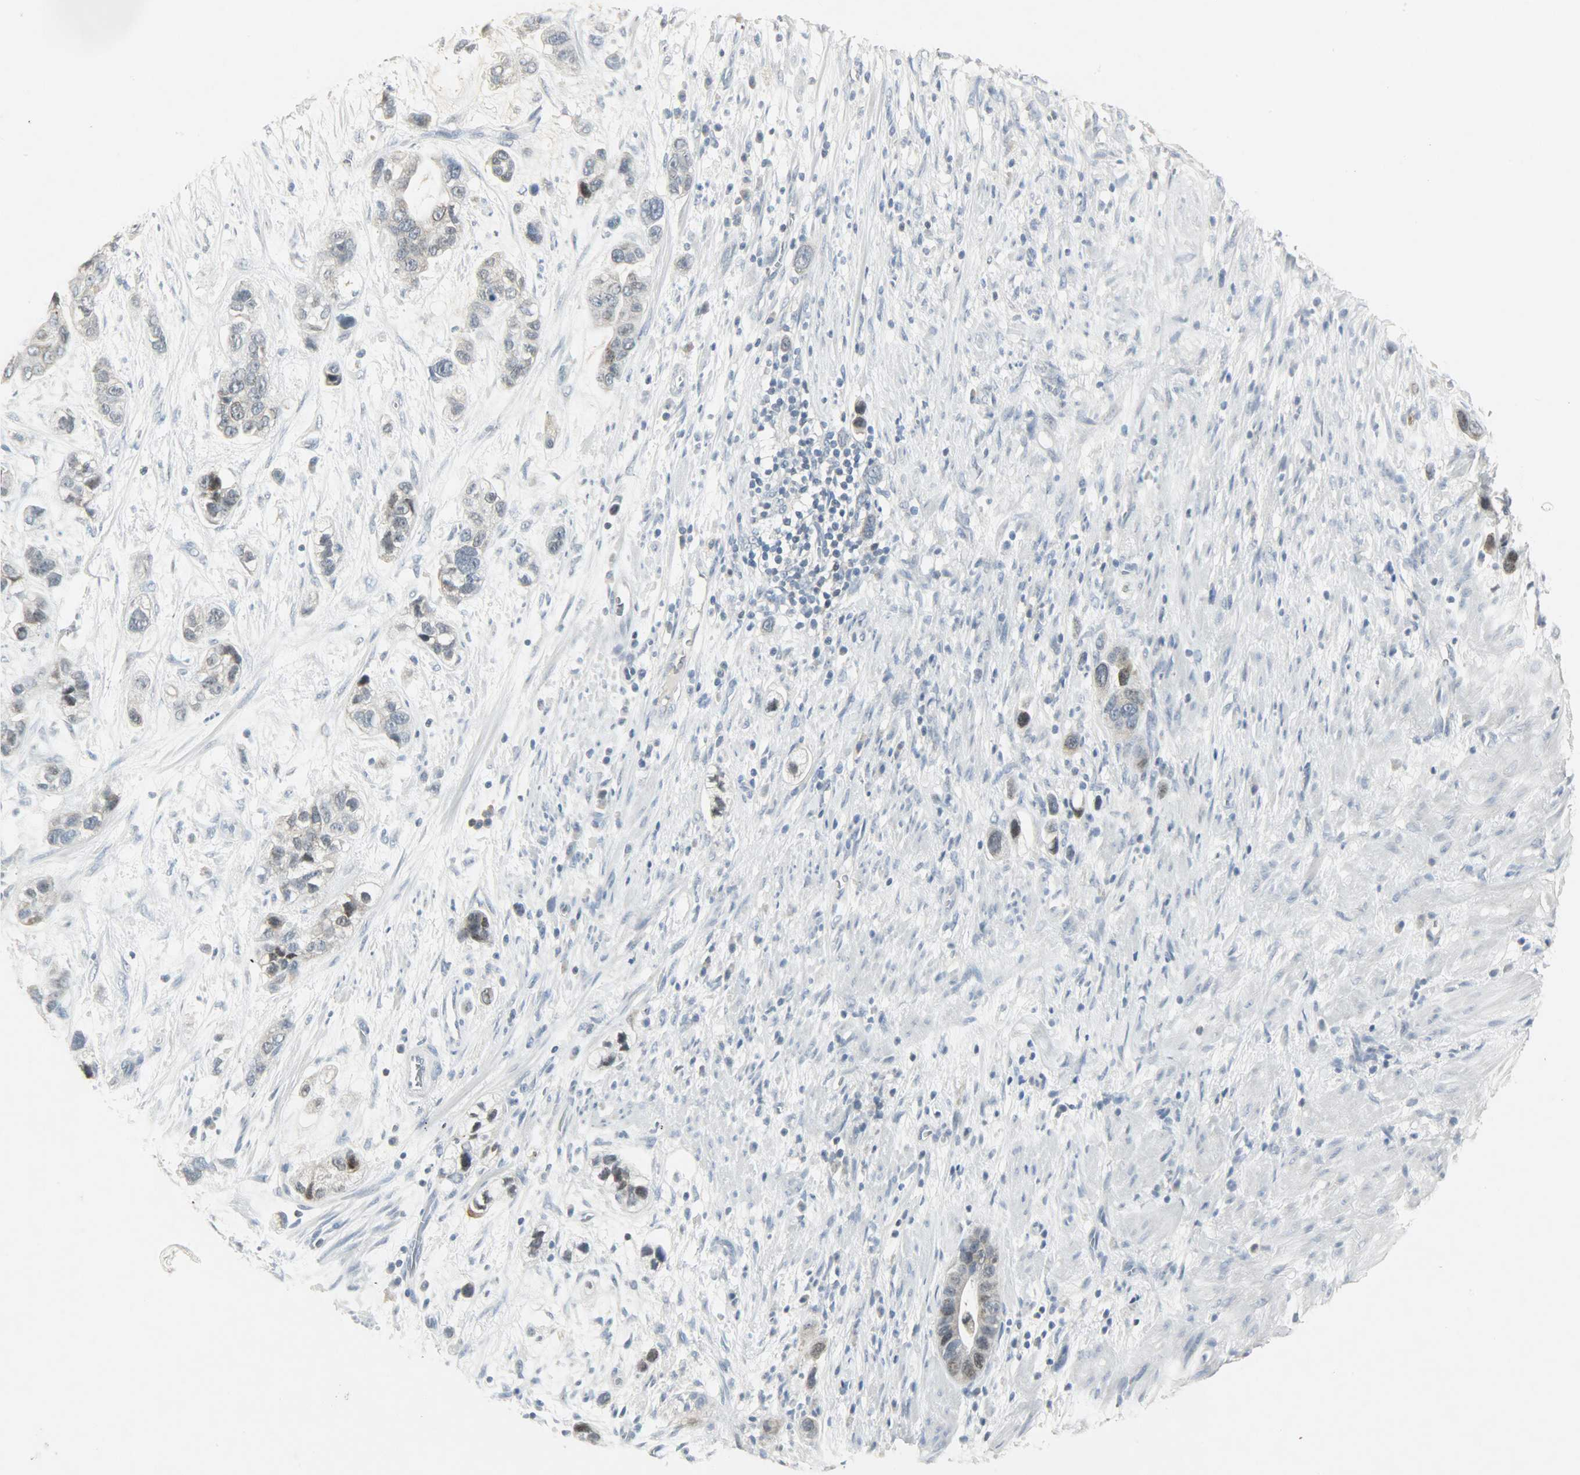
{"staining": {"intensity": "moderate", "quantity": "<25%", "location": "cytoplasmic/membranous,nuclear"}, "tissue": "stomach cancer", "cell_type": "Tumor cells", "image_type": "cancer", "snomed": [{"axis": "morphology", "description": "Adenocarcinoma, NOS"}, {"axis": "topography", "description": "Stomach, lower"}], "caption": "Protein expression analysis of human stomach cancer (adenocarcinoma) reveals moderate cytoplasmic/membranous and nuclear staining in approximately <25% of tumor cells.", "gene": "CAMK4", "patient": {"sex": "female", "age": 93}}